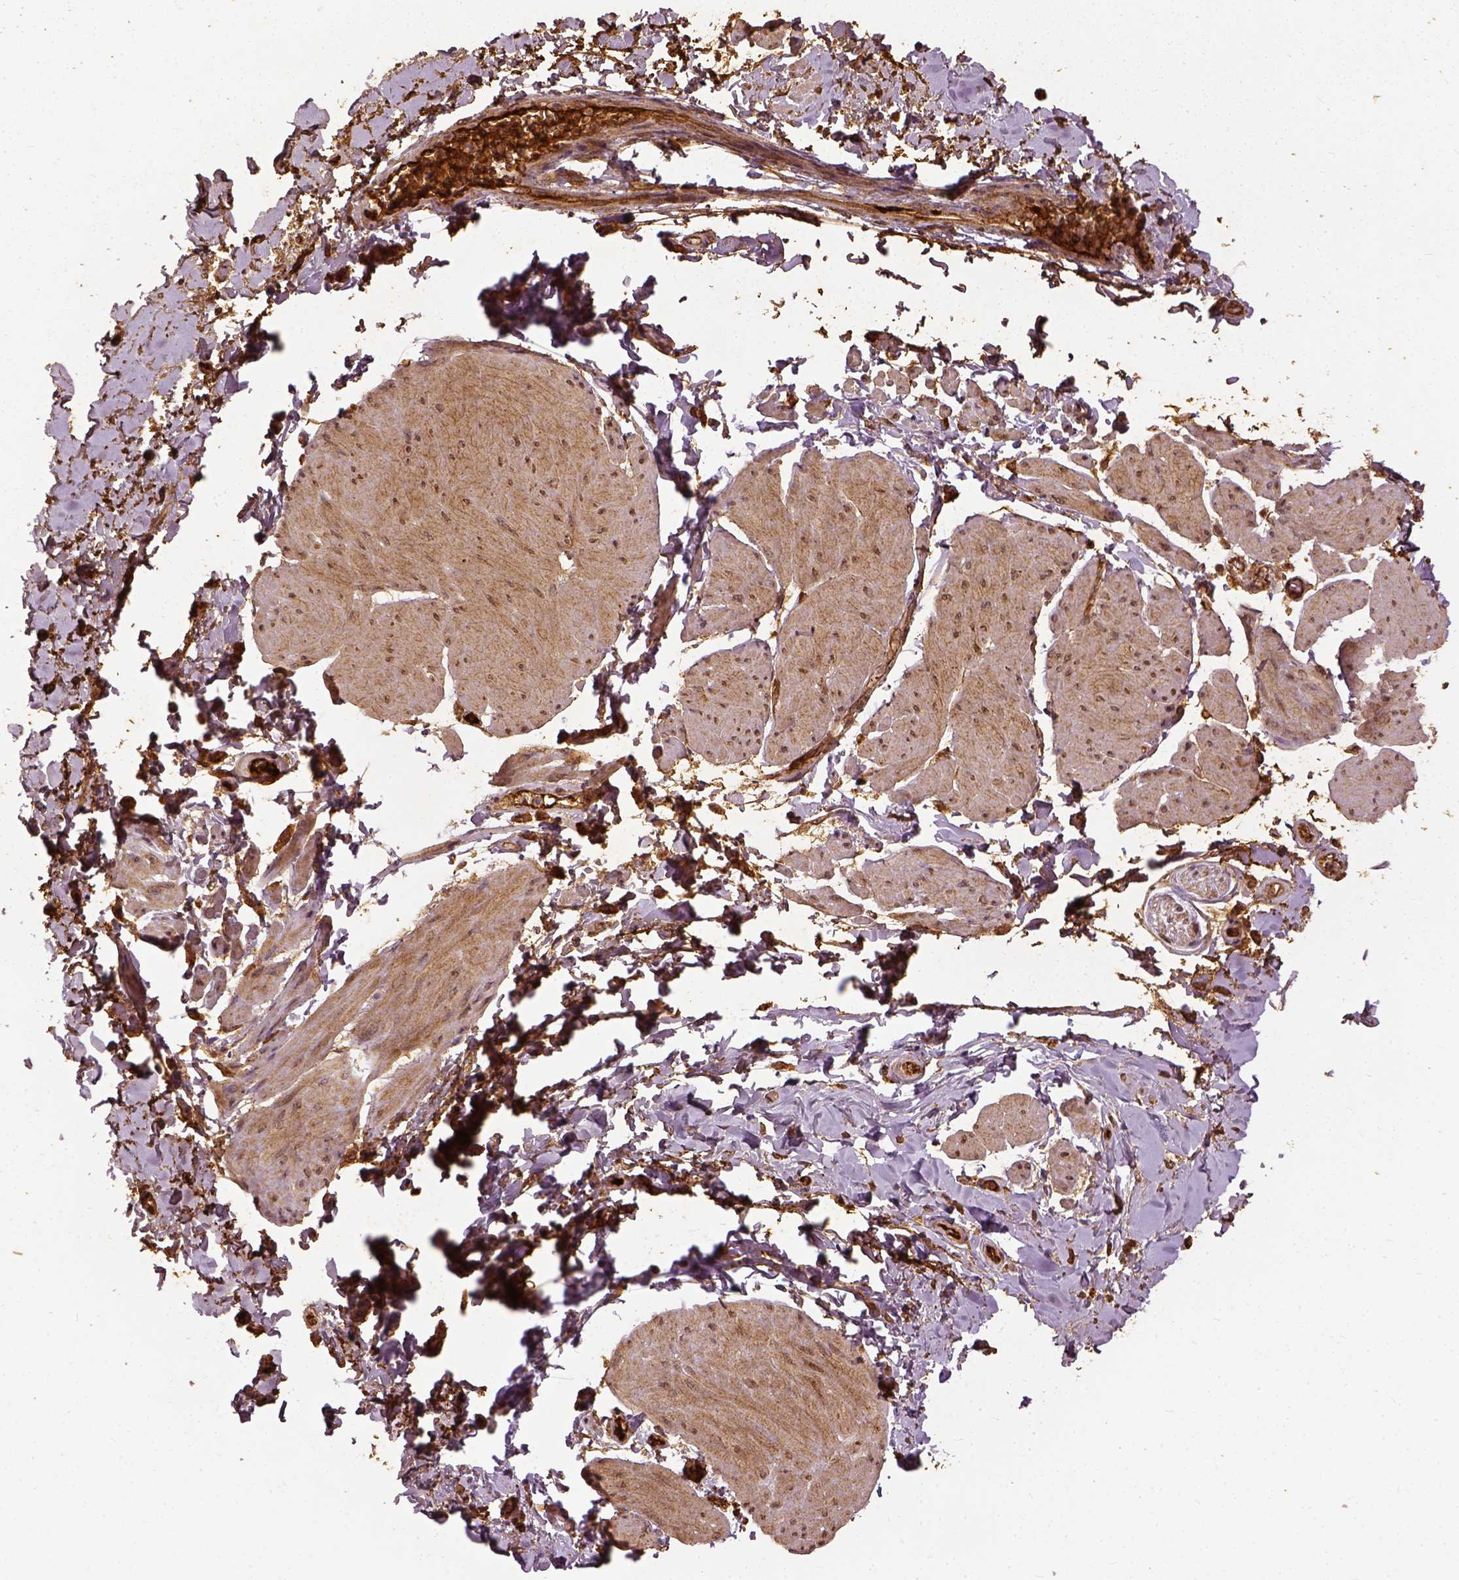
{"staining": {"intensity": "moderate", "quantity": "25%-75%", "location": "cytoplasmic/membranous"}, "tissue": "adipose tissue", "cell_type": "Adipocytes", "image_type": "normal", "snomed": [{"axis": "morphology", "description": "Normal tissue, NOS"}, {"axis": "topography", "description": "Urinary bladder"}, {"axis": "topography", "description": "Peripheral nerve tissue"}], "caption": "Protein staining exhibits moderate cytoplasmic/membranous expression in about 25%-75% of adipocytes in benign adipose tissue. (DAB (3,3'-diaminobenzidine) IHC with brightfield microscopy, high magnification).", "gene": "VEGFA", "patient": {"sex": "female", "age": 60}}